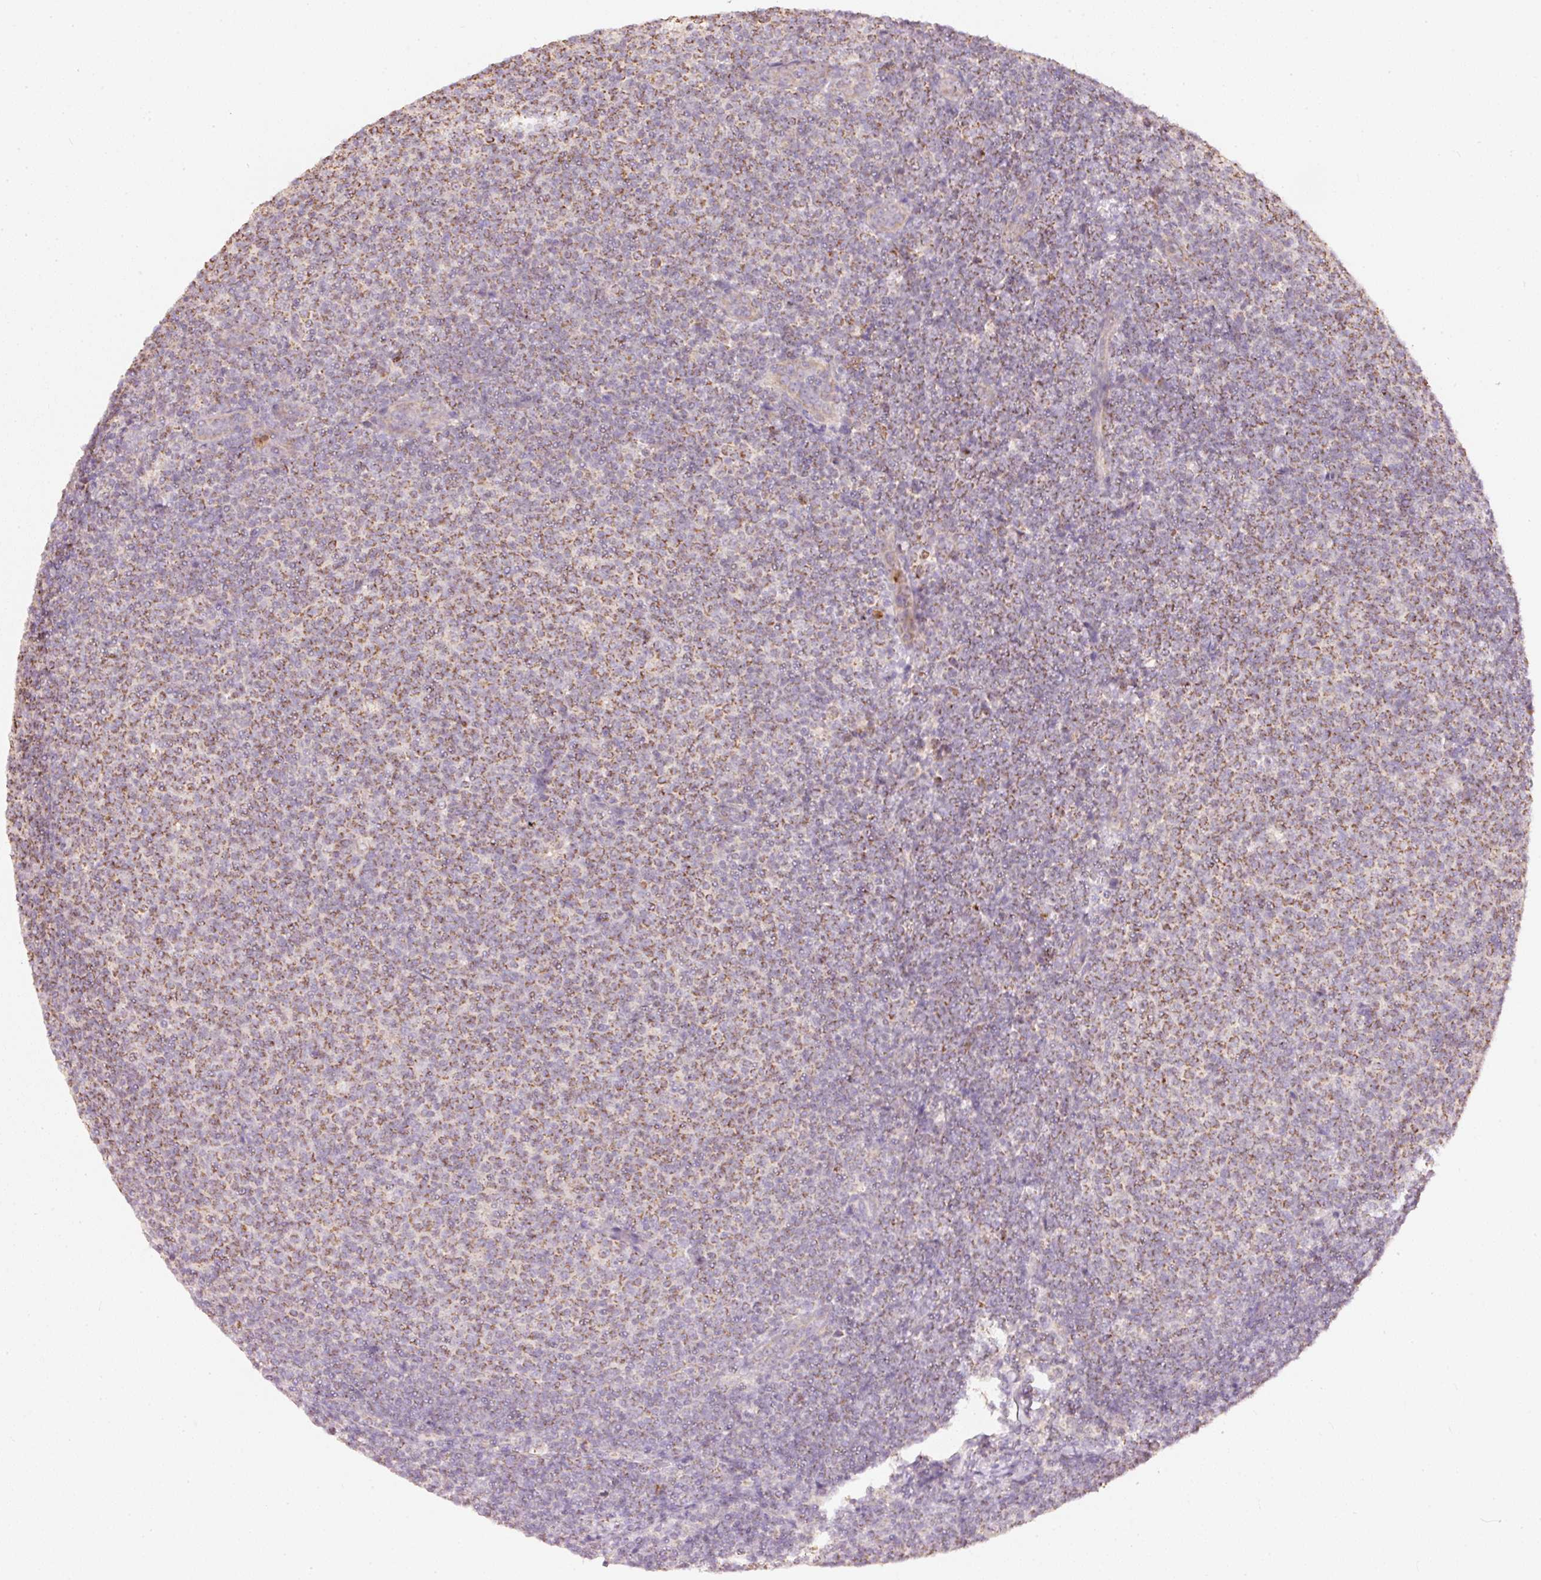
{"staining": {"intensity": "moderate", "quantity": "25%-75%", "location": "cytoplasmic/membranous"}, "tissue": "lymphoma", "cell_type": "Tumor cells", "image_type": "cancer", "snomed": [{"axis": "morphology", "description": "Malignant lymphoma, non-Hodgkin's type, Low grade"}, {"axis": "topography", "description": "Lymph node"}], "caption": "This micrograph exhibits IHC staining of human low-grade malignant lymphoma, non-Hodgkin's type, with medium moderate cytoplasmic/membranous positivity in about 25%-75% of tumor cells.", "gene": "PSENEN", "patient": {"sex": "male", "age": 66}}